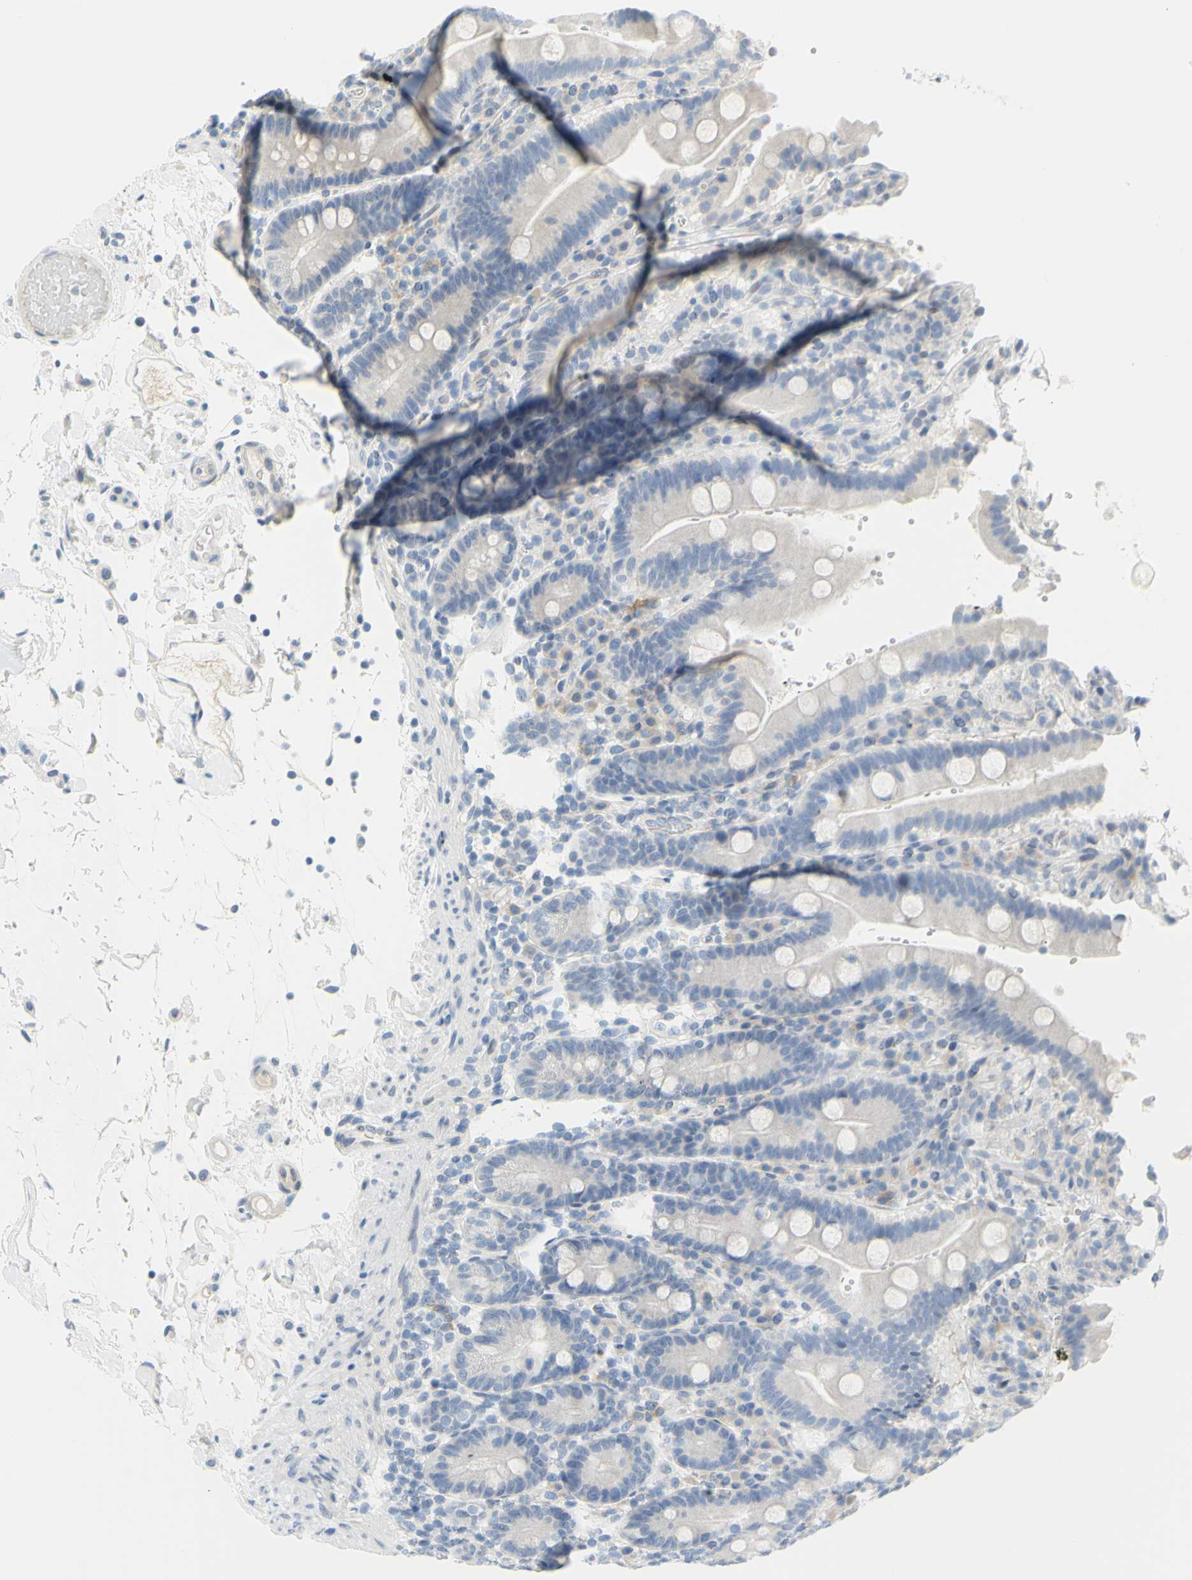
{"staining": {"intensity": "negative", "quantity": "none", "location": "none"}, "tissue": "duodenum", "cell_type": "Glandular cells", "image_type": "normal", "snomed": [{"axis": "morphology", "description": "Normal tissue, NOS"}, {"axis": "topography", "description": "Small intestine, NOS"}], "caption": "High power microscopy histopathology image of an IHC photomicrograph of benign duodenum, revealing no significant expression in glandular cells.", "gene": "DCT", "patient": {"sex": "female", "age": 71}}